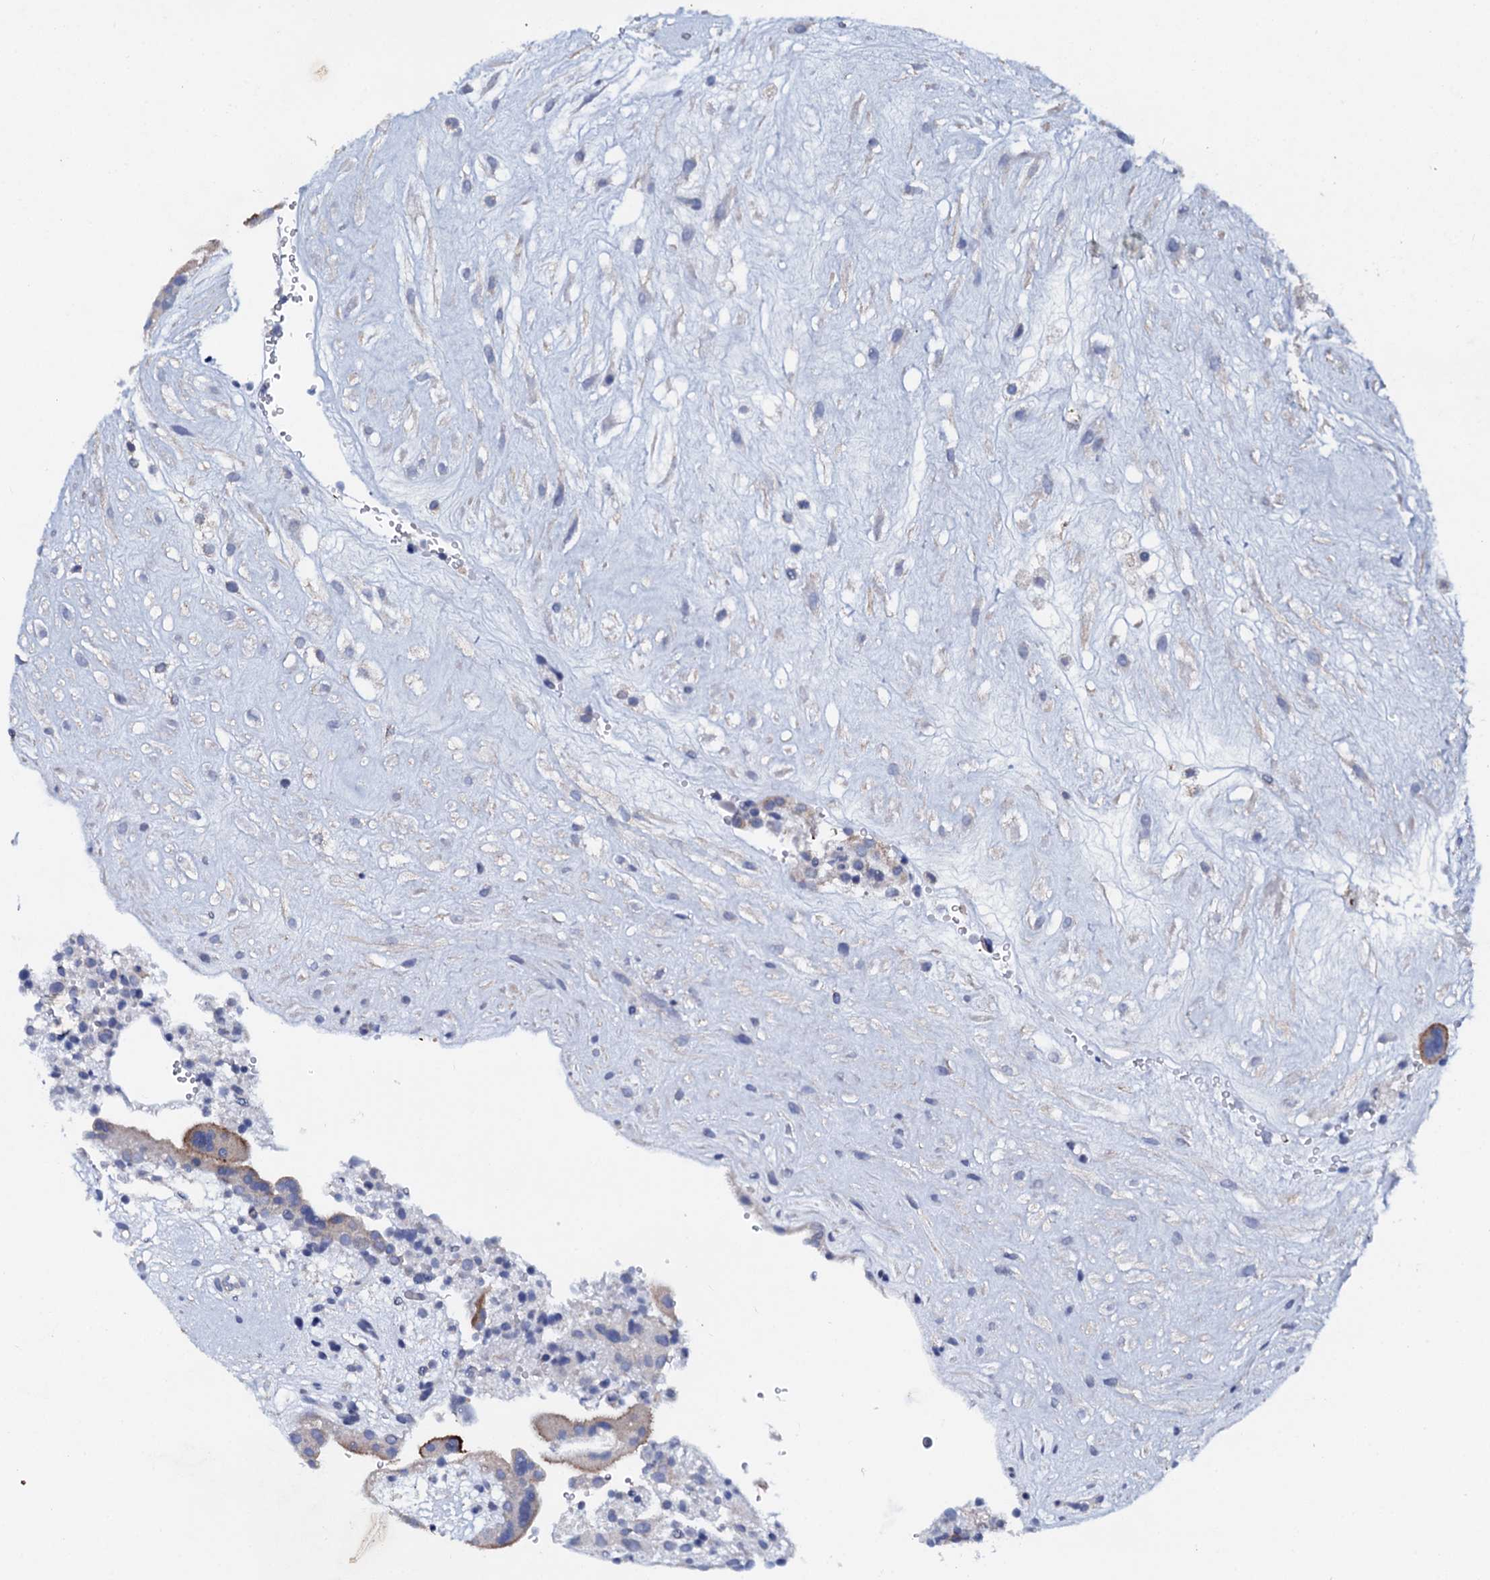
{"staining": {"intensity": "negative", "quantity": "none", "location": "none"}, "tissue": "placenta", "cell_type": "Decidual cells", "image_type": "normal", "snomed": [{"axis": "morphology", "description": "Normal tissue, NOS"}, {"axis": "topography", "description": "Placenta"}], "caption": "A high-resolution photomicrograph shows IHC staining of unremarkable placenta, which shows no significant positivity in decidual cells.", "gene": "SLC37A4", "patient": {"sex": "female", "age": 18}}